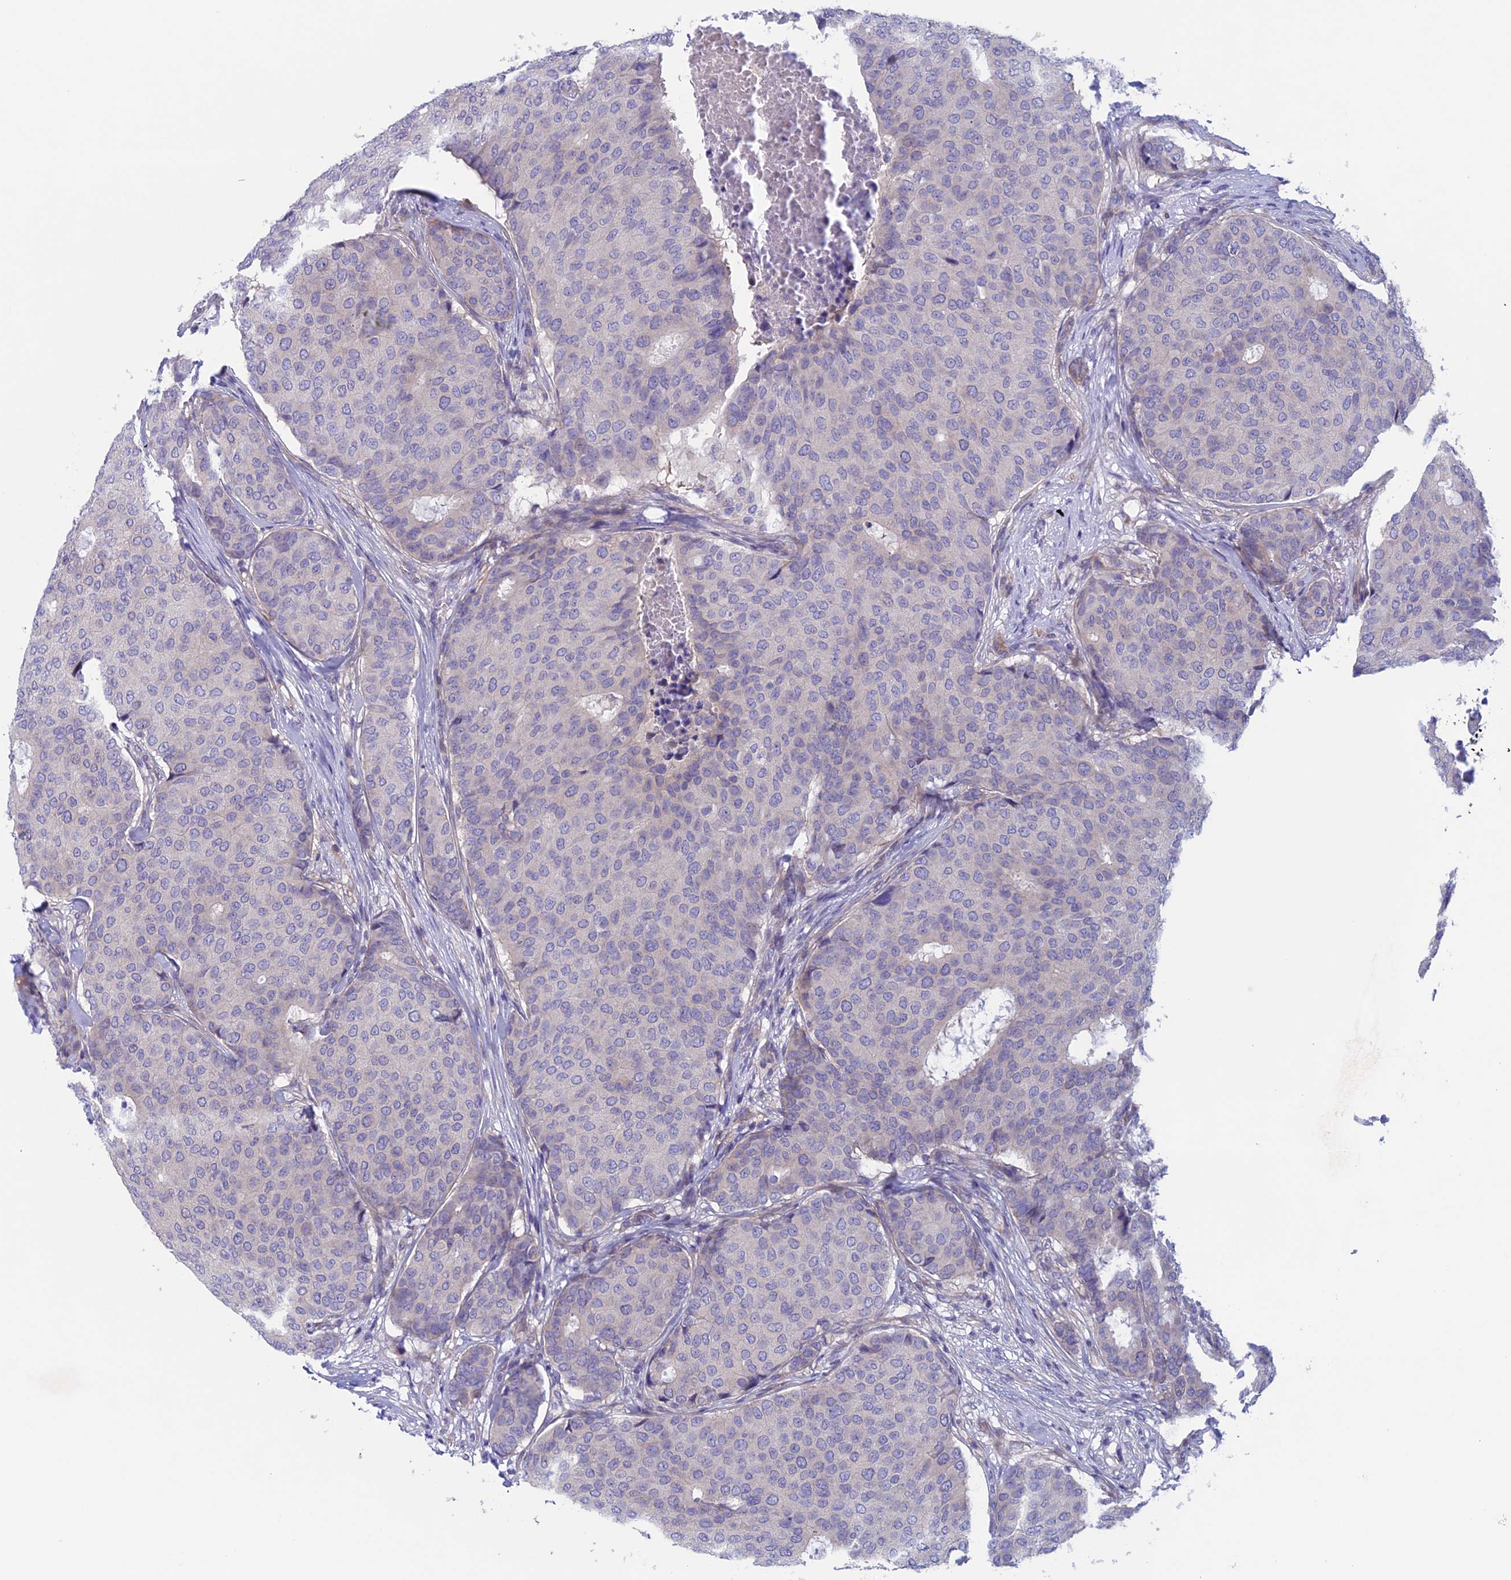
{"staining": {"intensity": "negative", "quantity": "none", "location": "none"}, "tissue": "breast cancer", "cell_type": "Tumor cells", "image_type": "cancer", "snomed": [{"axis": "morphology", "description": "Duct carcinoma"}, {"axis": "topography", "description": "Breast"}], "caption": "IHC photomicrograph of human breast infiltrating ductal carcinoma stained for a protein (brown), which demonstrates no positivity in tumor cells. Brightfield microscopy of IHC stained with DAB (3,3'-diaminobenzidine) (brown) and hematoxylin (blue), captured at high magnification.", "gene": "CNOT6L", "patient": {"sex": "female", "age": 75}}